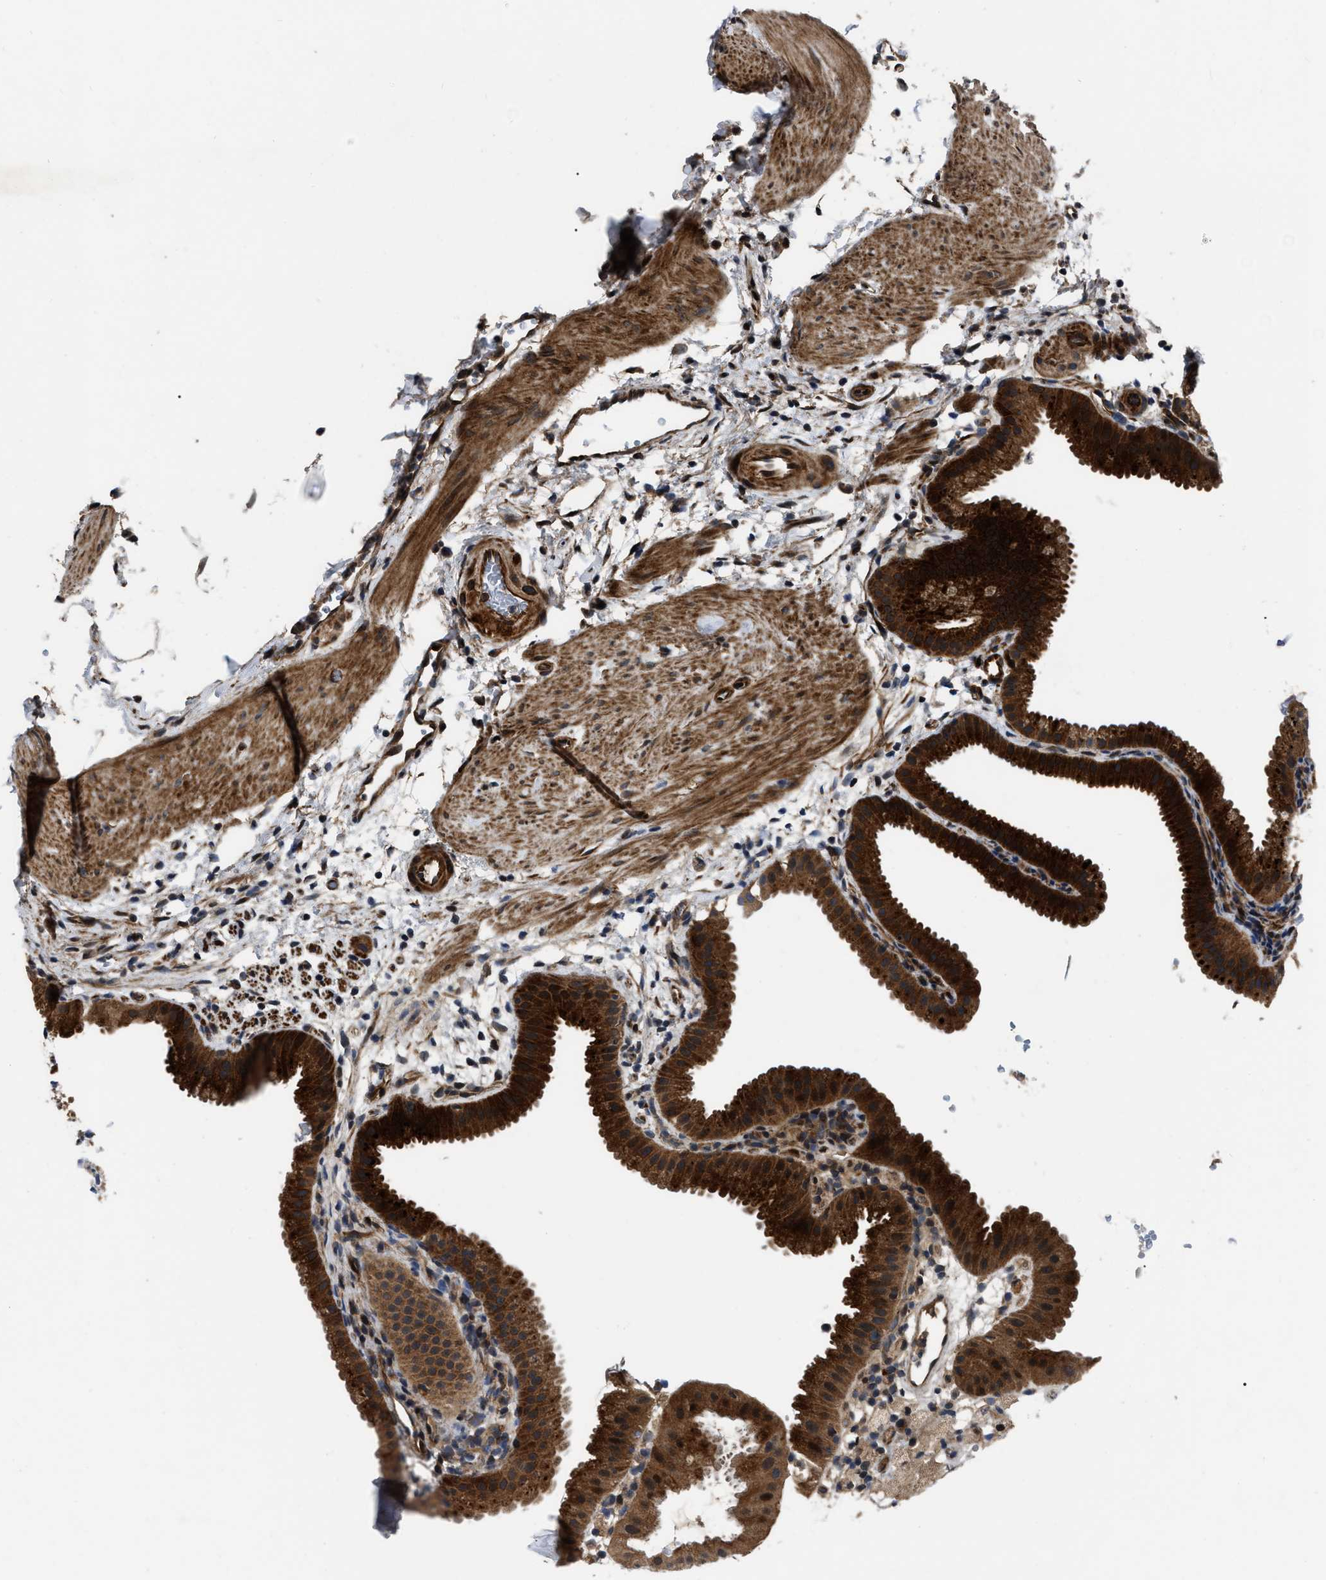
{"staining": {"intensity": "strong", "quantity": ">75%", "location": "cytoplasmic/membranous,nuclear"}, "tissue": "gallbladder", "cell_type": "Glandular cells", "image_type": "normal", "snomed": [{"axis": "morphology", "description": "Normal tissue, NOS"}, {"axis": "topography", "description": "Gallbladder"}], "caption": "Immunohistochemistry (IHC) of benign gallbladder exhibits high levels of strong cytoplasmic/membranous,nuclear expression in approximately >75% of glandular cells.", "gene": "PPWD1", "patient": {"sex": "female", "age": 64}}